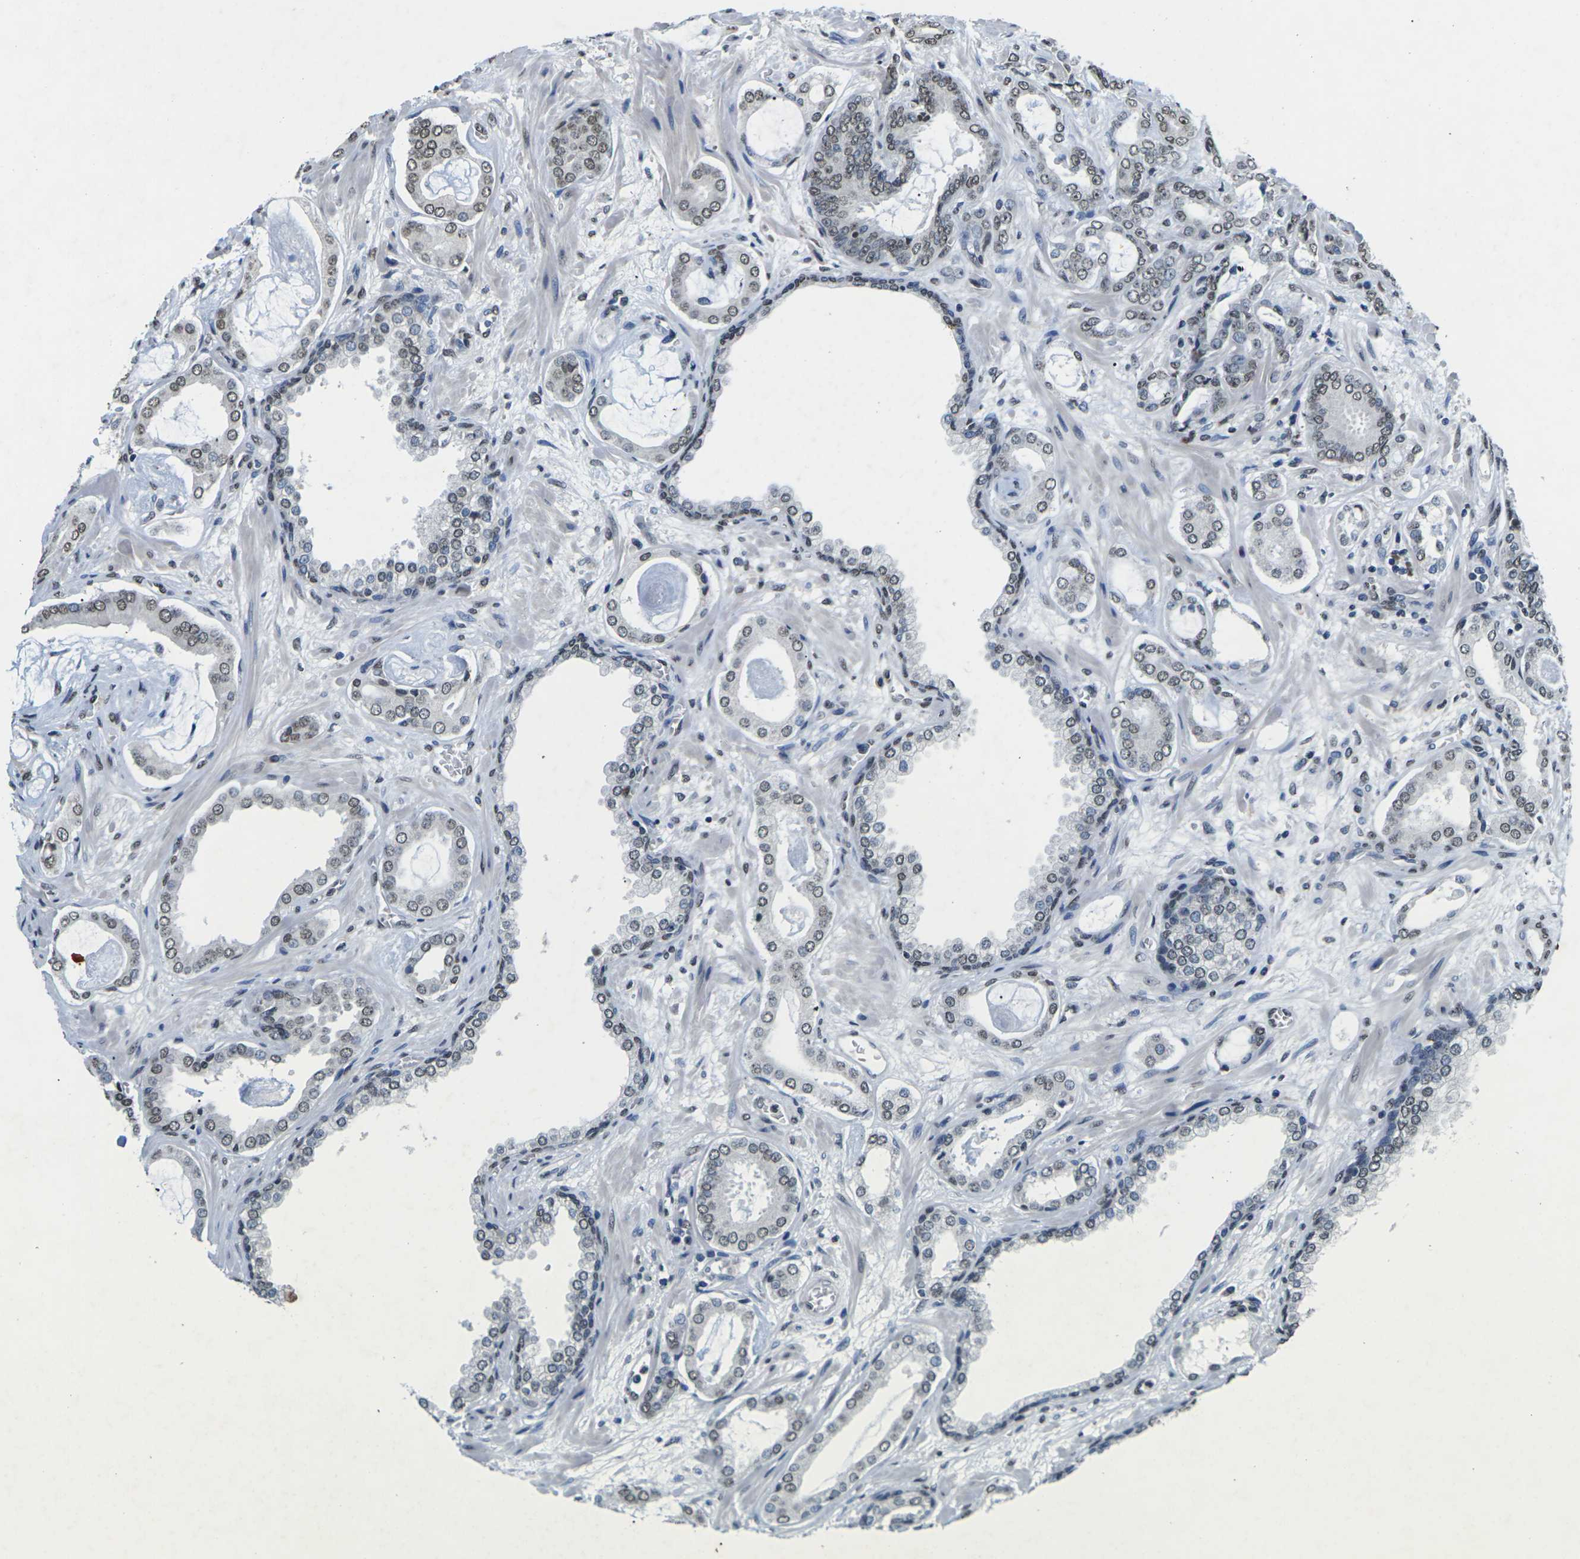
{"staining": {"intensity": "weak", "quantity": ">75%", "location": "nuclear"}, "tissue": "prostate cancer", "cell_type": "Tumor cells", "image_type": "cancer", "snomed": [{"axis": "morphology", "description": "Adenocarcinoma, Low grade"}, {"axis": "topography", "description": "Prostate"}], "caption": "Protein expression by immunohistochemistry exhibits weak nuclear expression in approximately >75% of tumor cells in low-grade adenocarcinoma (prostate). The protein is shown in brown color, while the nuclei are stained blue.", "gene": "EMSY", "patient": {"sex": "male", "age": 53}}